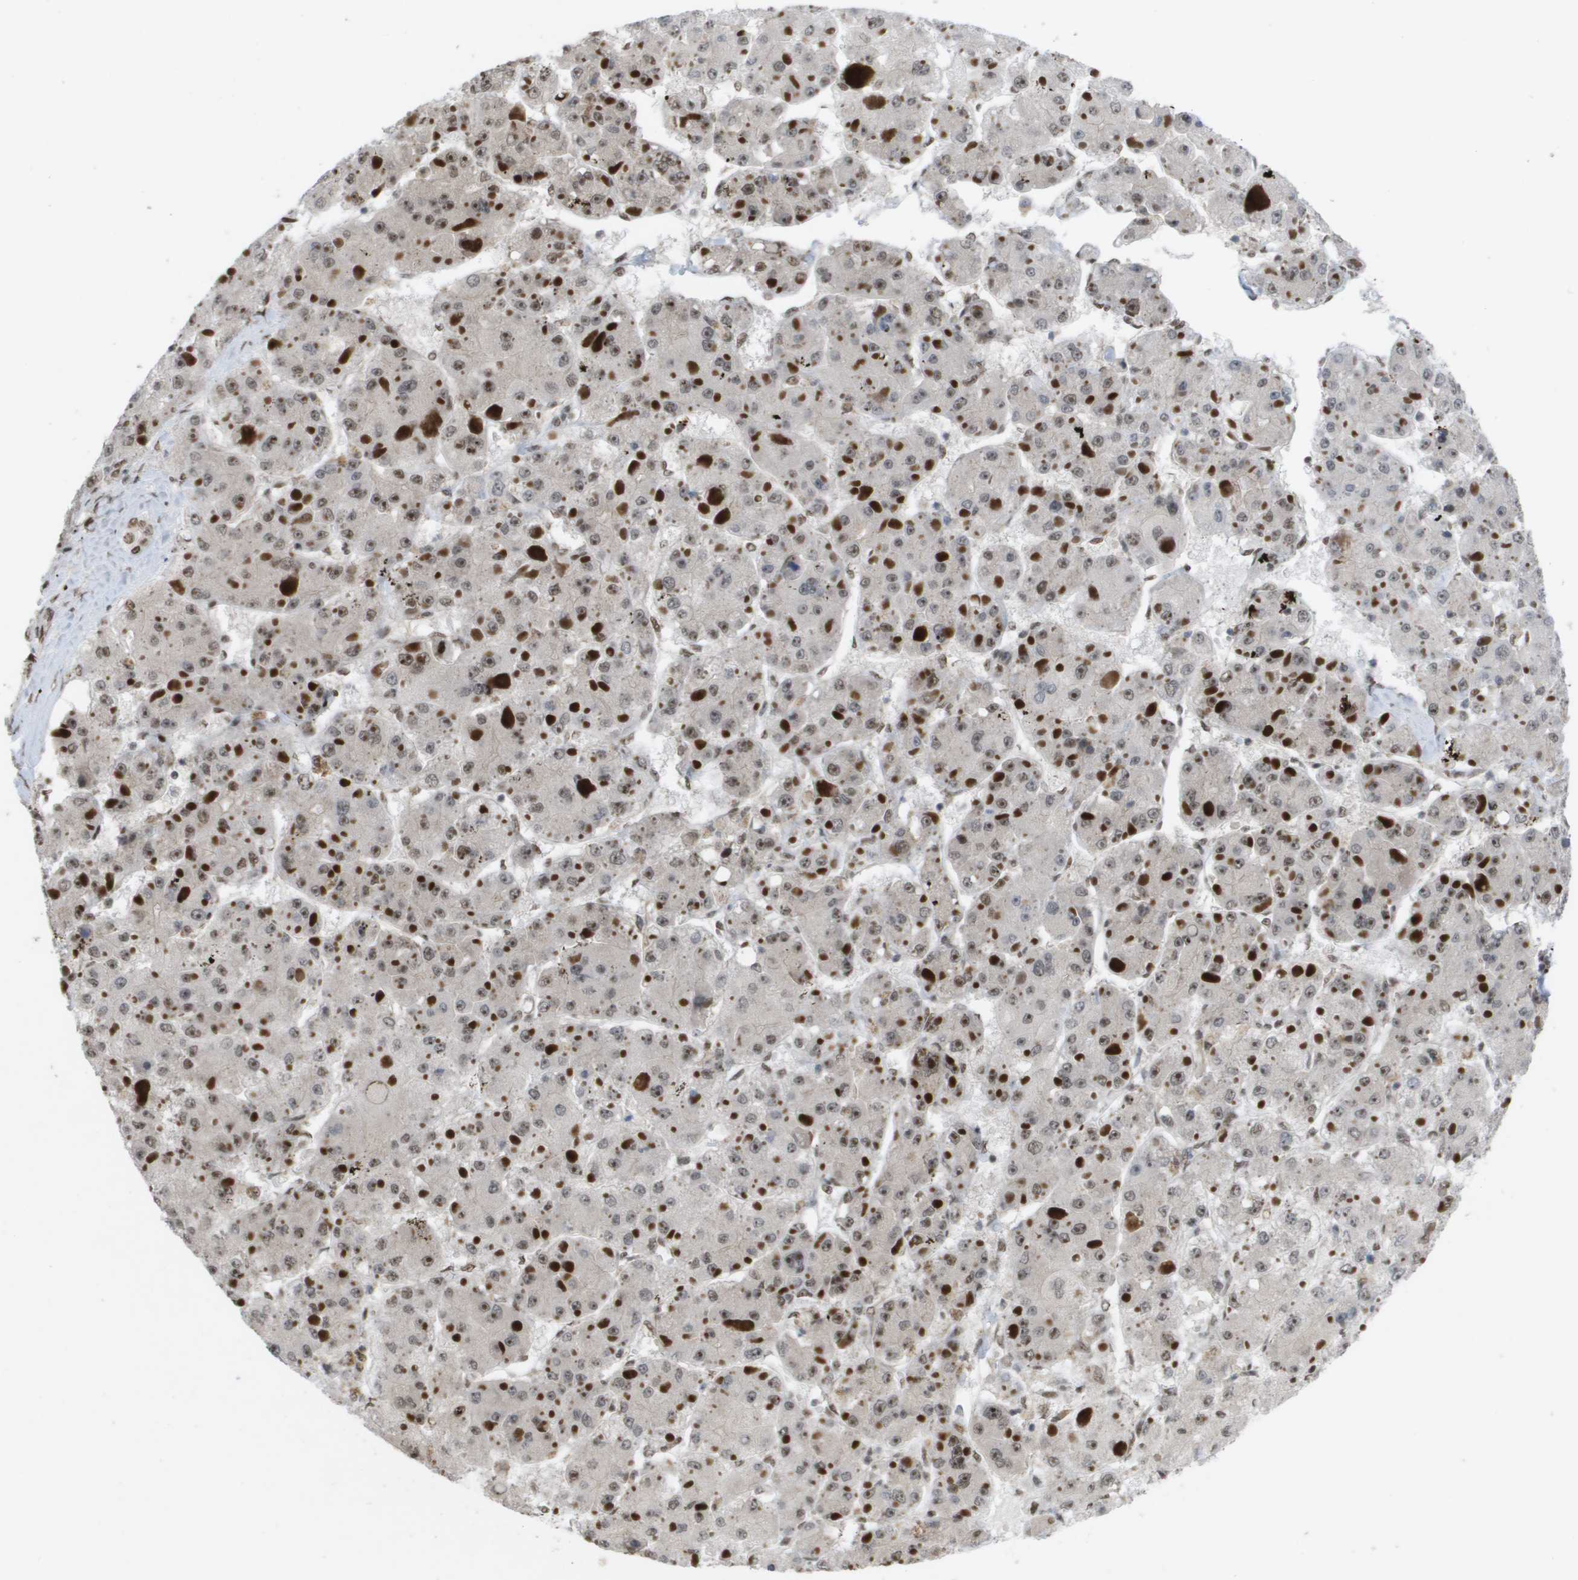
{"staining": {"intensity": "weak", "quantity": ">75%", "location": "nuclear"}, "tissue": "liver cancer", "cell_type": "Tumor cells", "image_type": "cancer", "snomed": [{"axis": "morphology", "description": "Carcinoma, Hepatocellular, NOS"}, {"axis": "topography", "description": "Liver"}], "caption": "Hepatocellular carcinoma (liver) stained with IHC exhibits weak nuclear staining in about >75% of tumor cells. (DAB IHC, brown staining for protein, blue staining for nuclei).", "gene": "CDT1", "patient": {"sex": "female", "age": 73}}